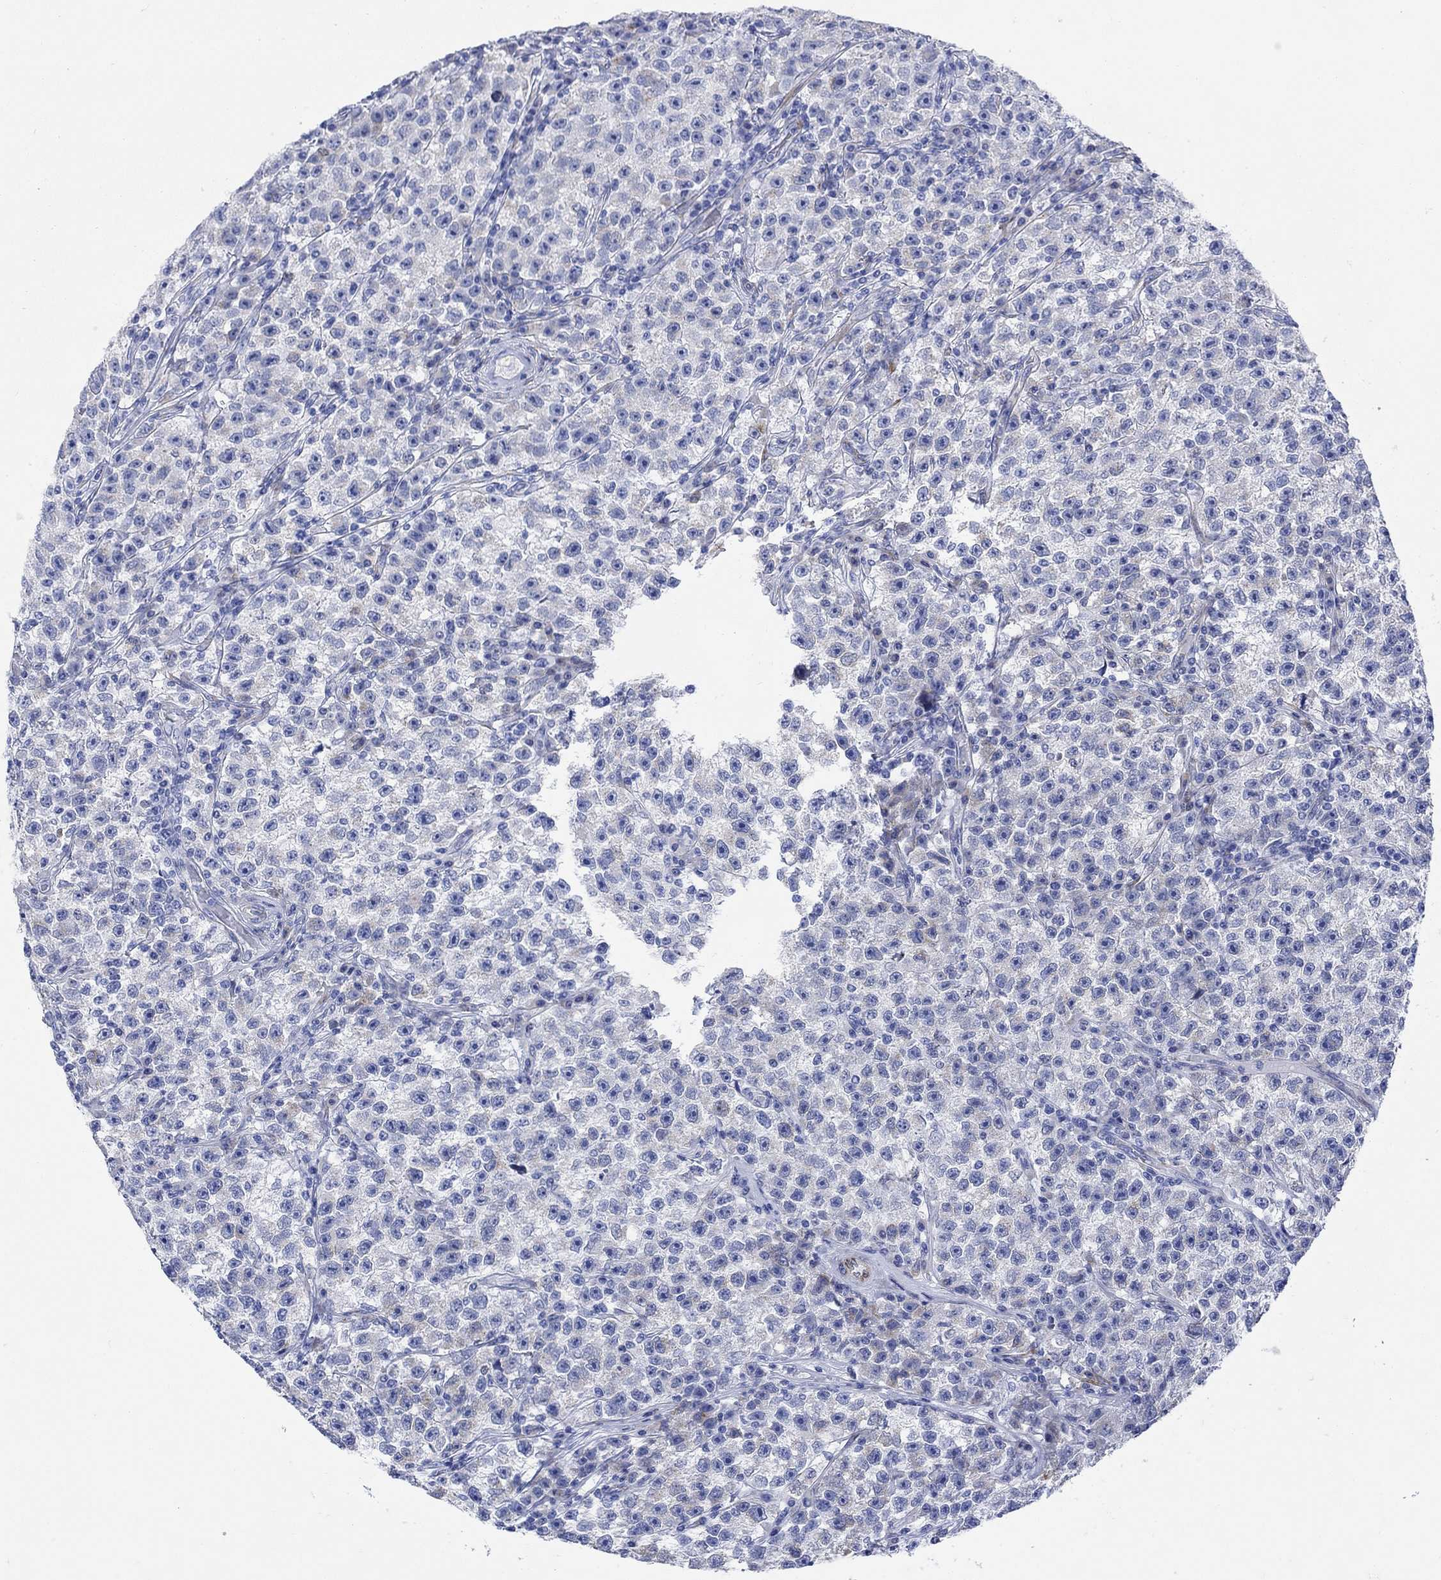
{"staining": {"intensity": "negative", "quantity": "none", "location": "none"}, "tissue": "testis cancer", "cell_type": "Tumor cells", "image_type": "cancer", "snomed": [{"axis": "morphology", "description": "Seminoma, NOS"}, {"axis": "topography", "description": "Testis"}], "caption": "Immunohistochemical staining of human testis cancer exhibits no significant positivity in tumor cells. (DAB IHC visualized using brightfield microscopy, high magnification).", "gene": "MYL1", "patient": {"sex": "male", "age": 22}}